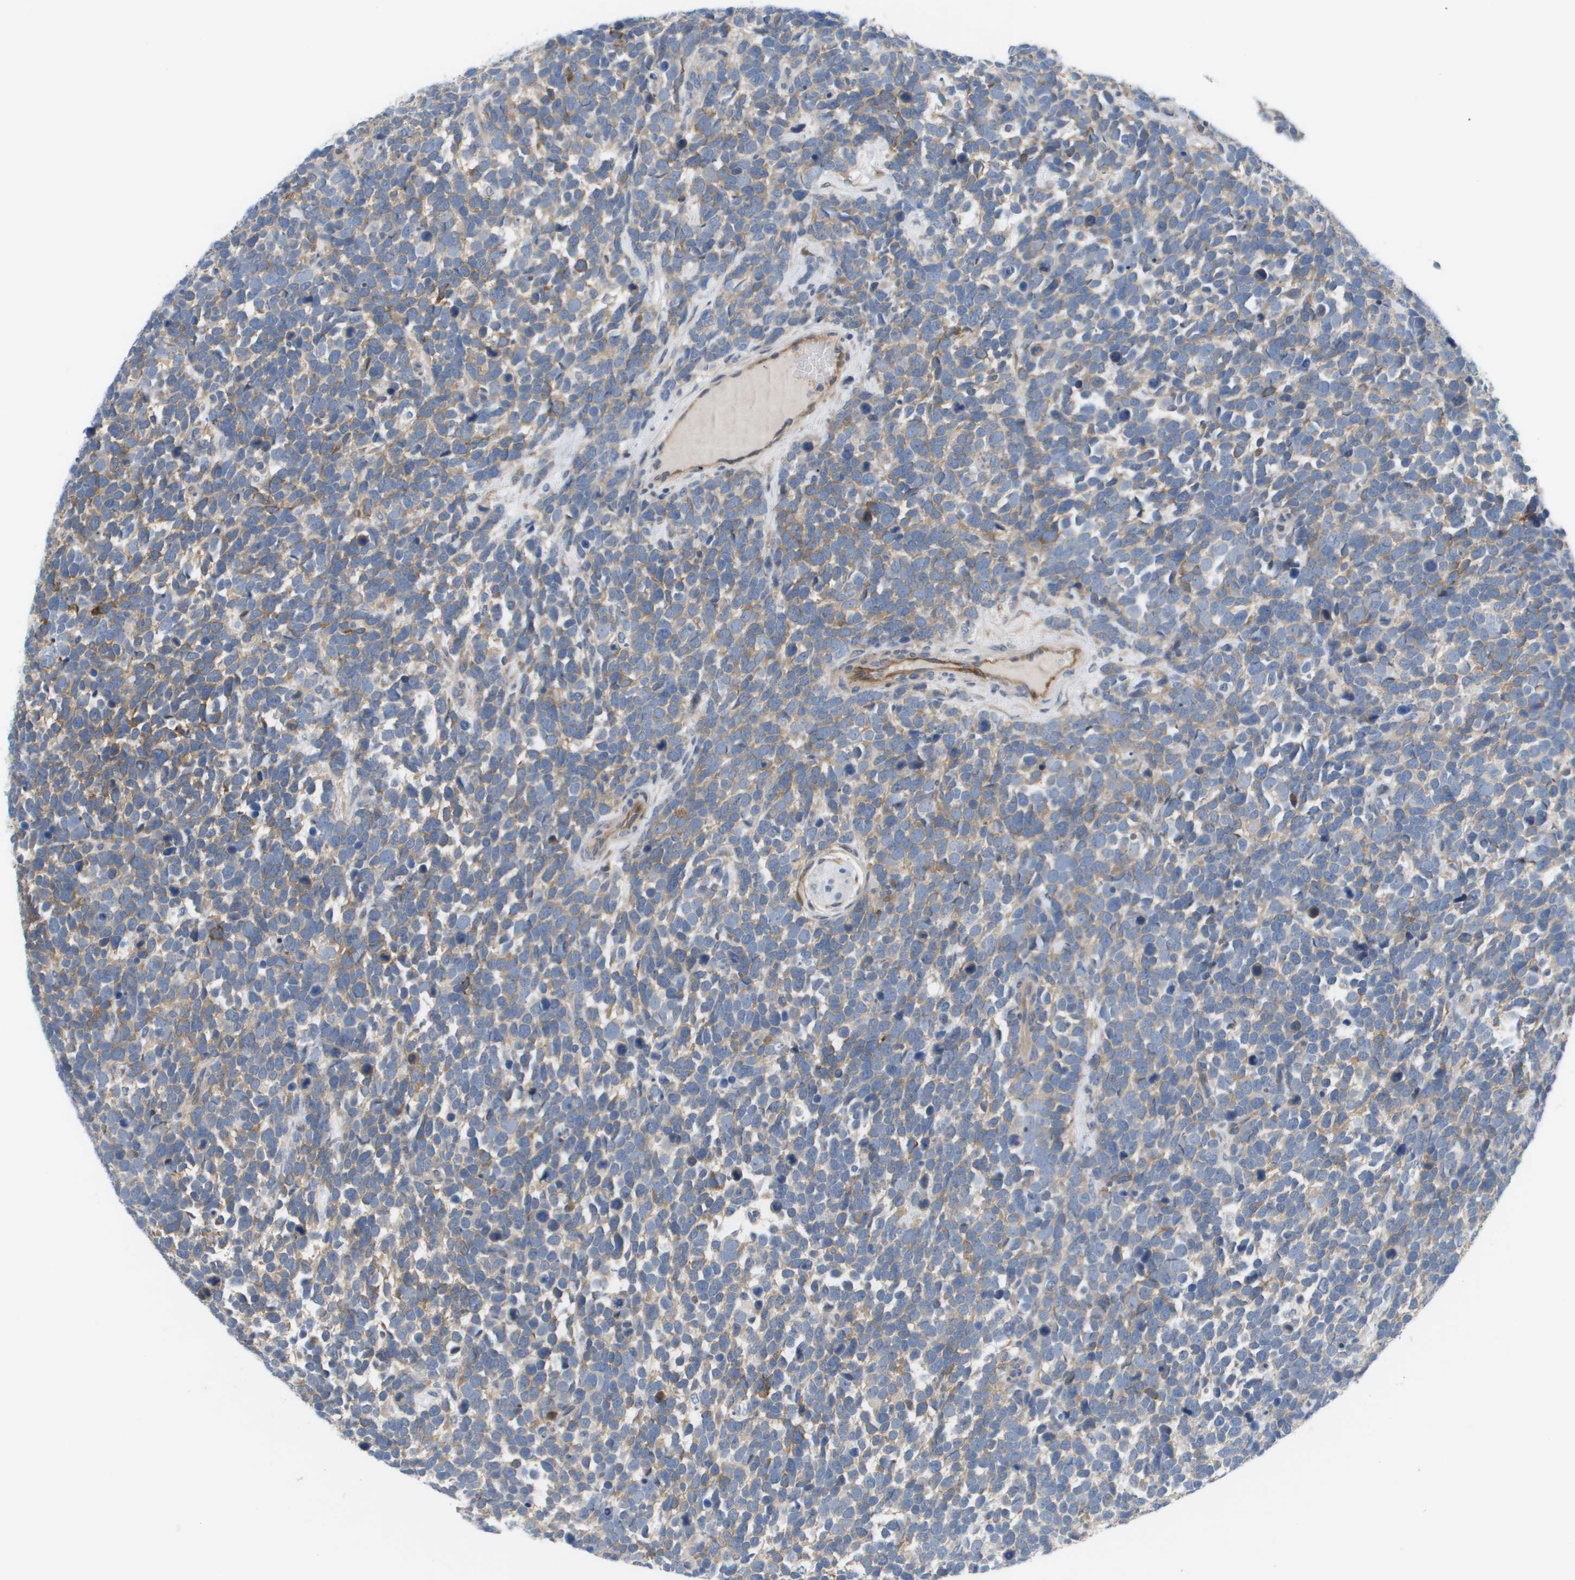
{"staining": {"intensity": "weak", "quantity": "25%-75%", "location": "cytoplasmic/membranous"}, "tissue": "urothelial cancer", "cell_type": "Tumor cells", "image_type": "cancer", "snomed": [{"axis": "morphology", "description": "Urothelial carcinoma, High grade"}, {"axis": "topography", "description": "Urinary bladder"}], "caption": "Urothelial cancer tissue demonstrates weak cytoplasmic/membranous staining in about 25%-75% of tumor cells, visualized by immunohistochemistry. Ihc stains the protein in brown and the nuclei are stained blue.", "gene": "MARCHF8", "patient": {"sex": "female", "age": 82}}